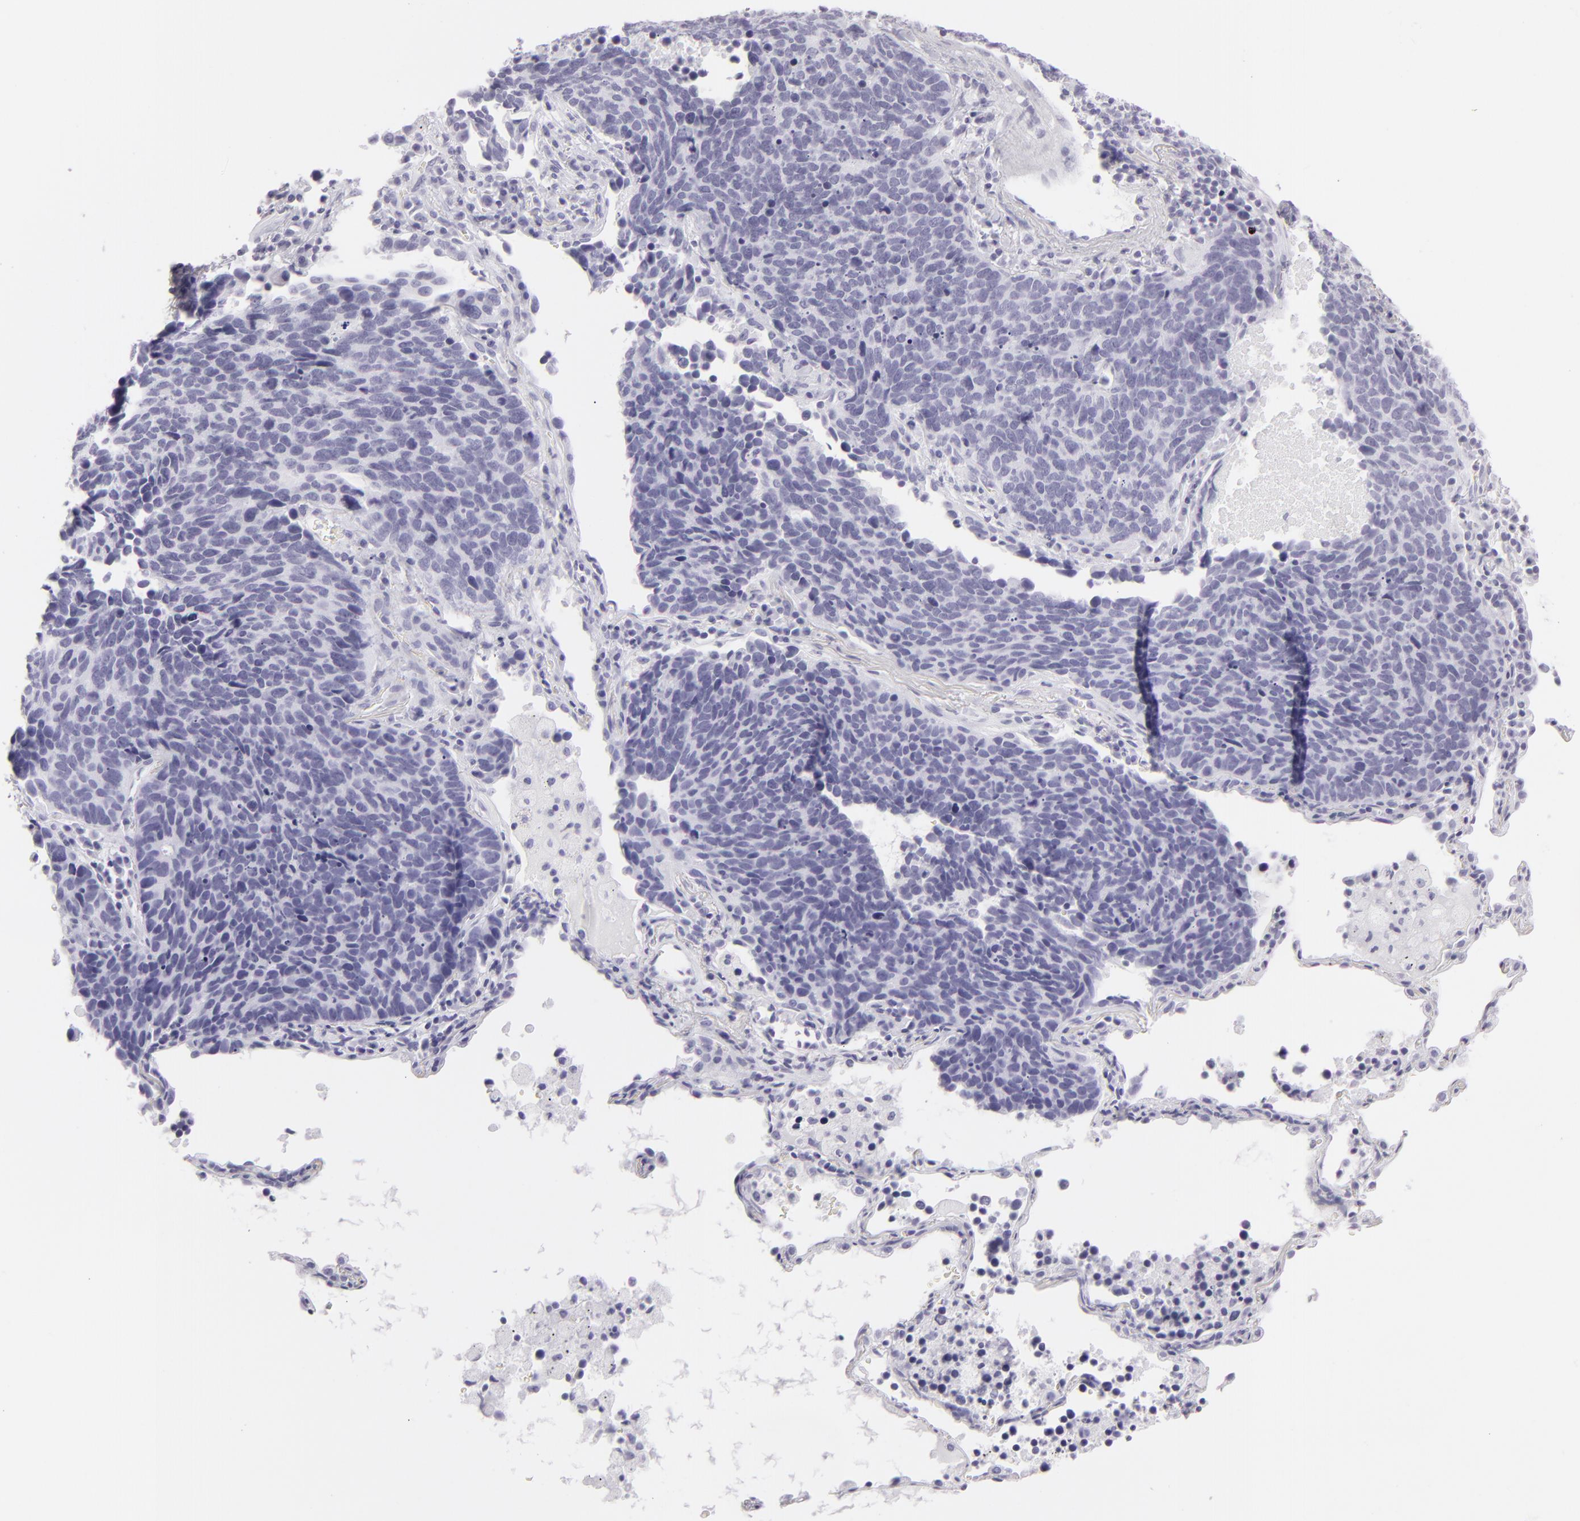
{"staining": {"intensity": "negative", "quantity": "none", "location": "none"}, "tissue": "lung cancer", "cell_type": "Tumor cells", "image_type": "cancer", "snomed": [{"axis": "morphology", "description": "Neoplasm, malignant, NOS"}, {"axis": "topography", "description": "Lung"}], "caption": "Image shows no protein positivity in tumor cells of lung neoplasm (malignant) tissue.", "gene": "FLG", "patient": {"sex": "female", "age": 75}}